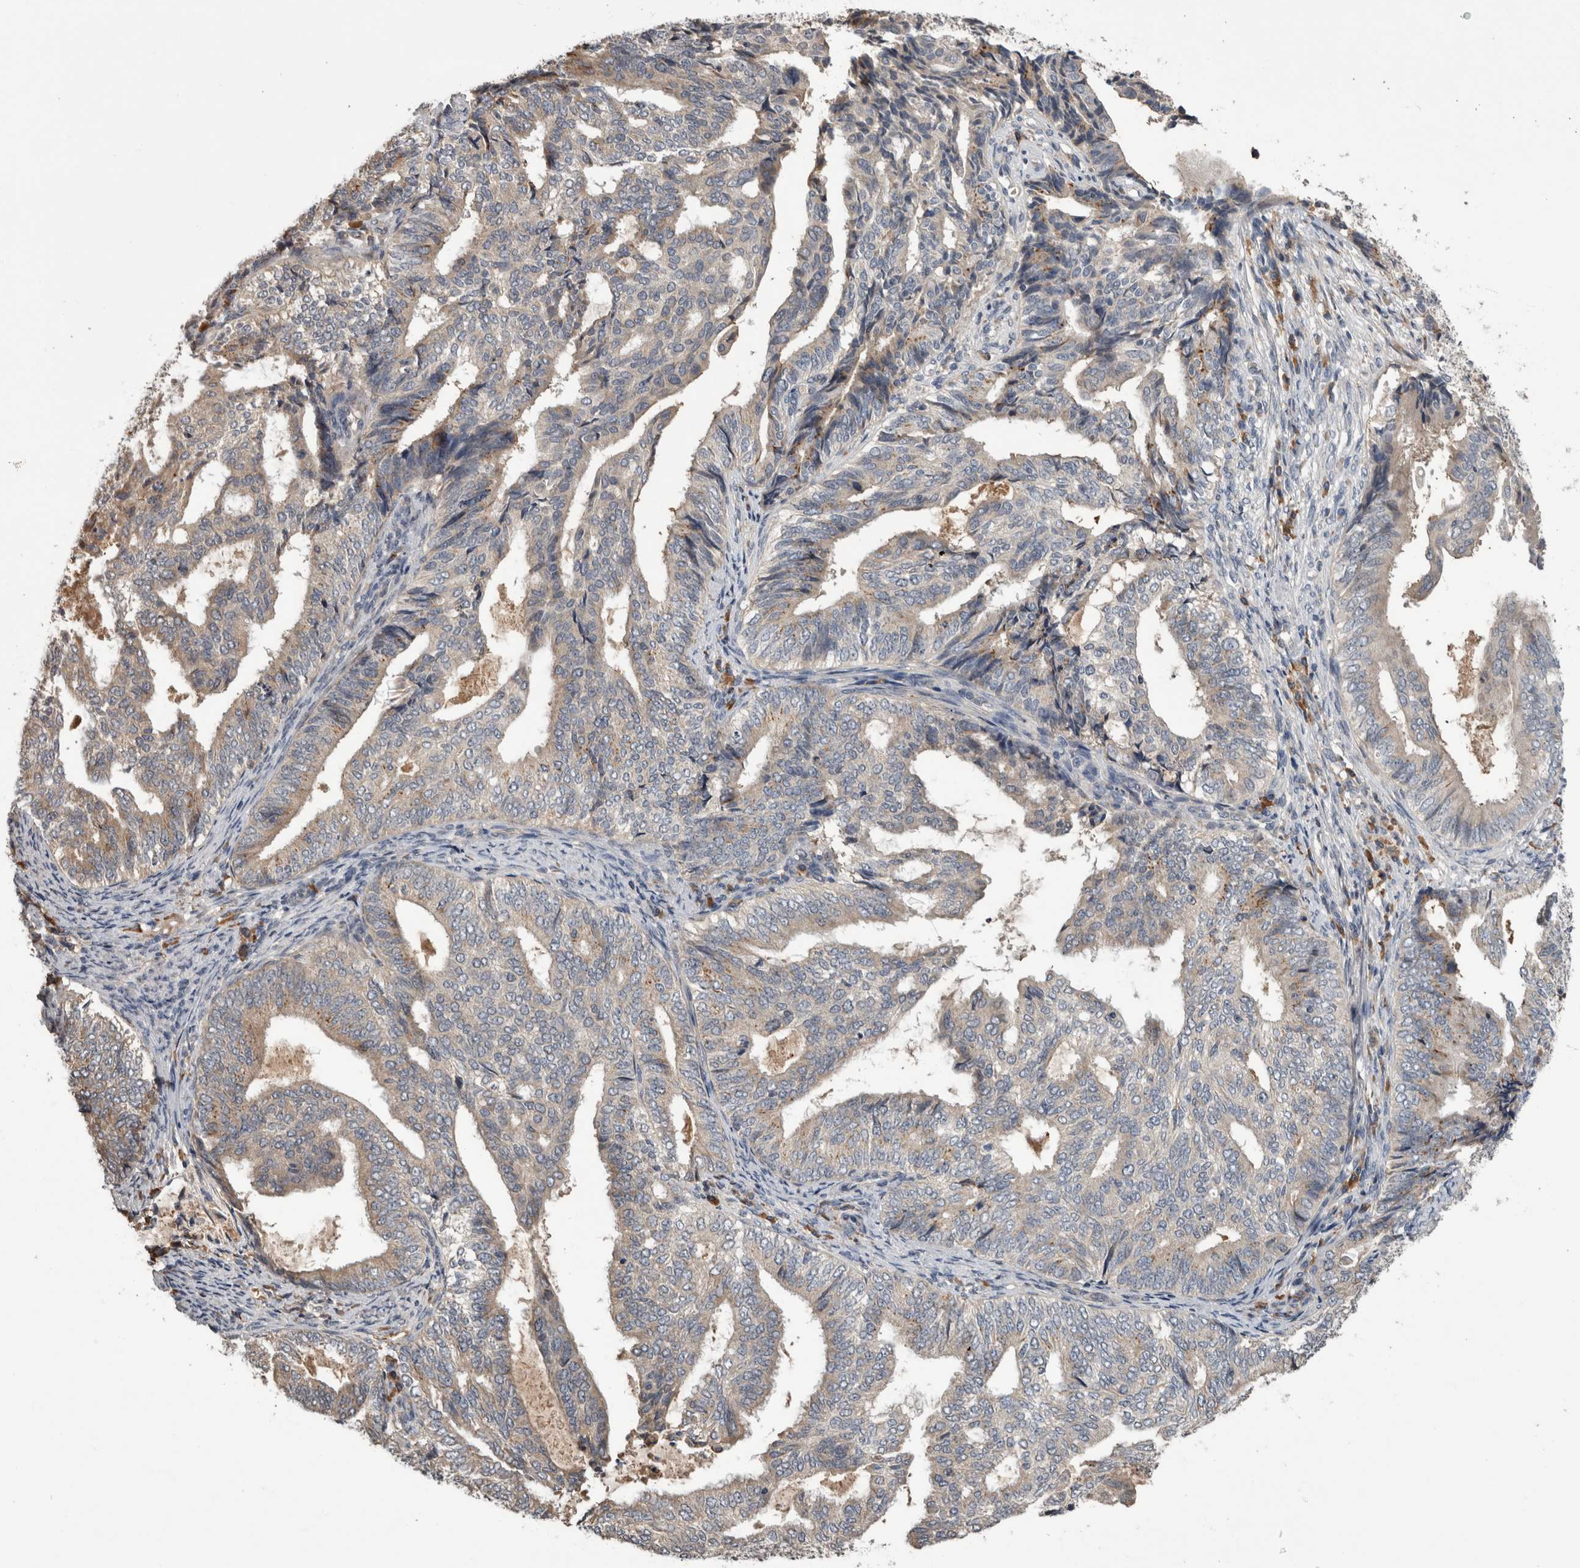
{"staining": {"intensity": "negative", "quantity": "none", "location": "none"}, "tissue": "endometrial cancer", "cell_type": "Tumor cells", "image_type": "cancer", "snomed": [{"axis": "morphology", "description": "Adenocarcinoma, NOS"}, {"axis": "topography", "description": "Endometrium"}], "caption": "Endometrial cancer stained for a protein using immunohistochemistry (IHC) displays no staining tumor cells.", "gene": "ANXA13", "patient": {"sex": "female", "age": 58}}